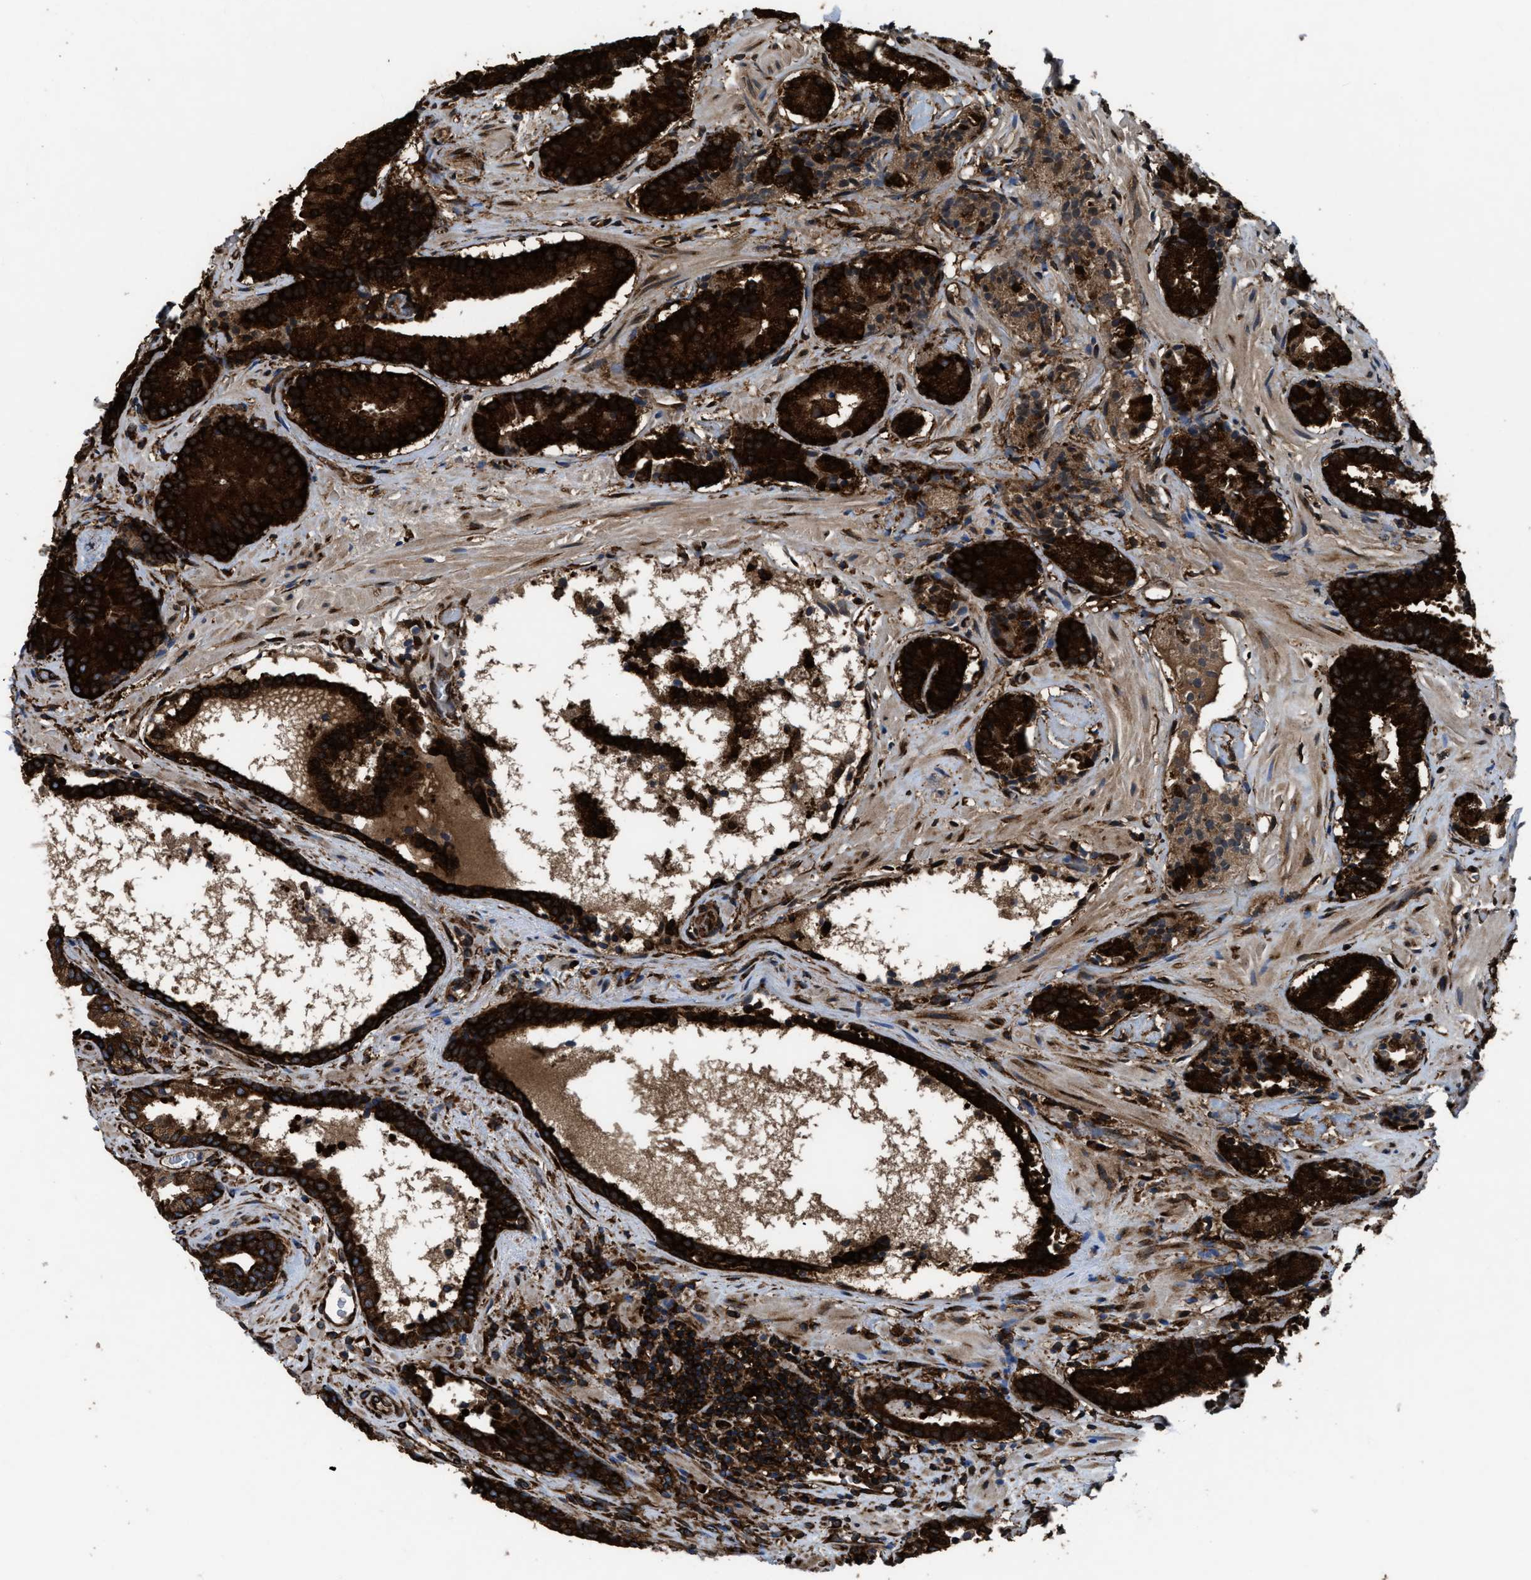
{"staining": {"intensity": "strong", "quantity": ">75%", "location": "cytoplasmic/membranous"}, "tissue": "prostate cancer", "cell_type": "Tumor cells", "image_type": "cancer", "snomed": [{"axis": "morphology", "description": "Adenocarcinoma, Low grade"}, {"axis": "topography", "description": "Prostate"}], "caption": "Immunohistochemistry (DAB (3,3'-diaminobenzidine)) staining of human prostate cancer reveals strong cytoplasmic/membranous protein expression in about >75% of tumor cells.", "gene": "CAPRIN1", "patient": {"sex": "male", "age": 51}}